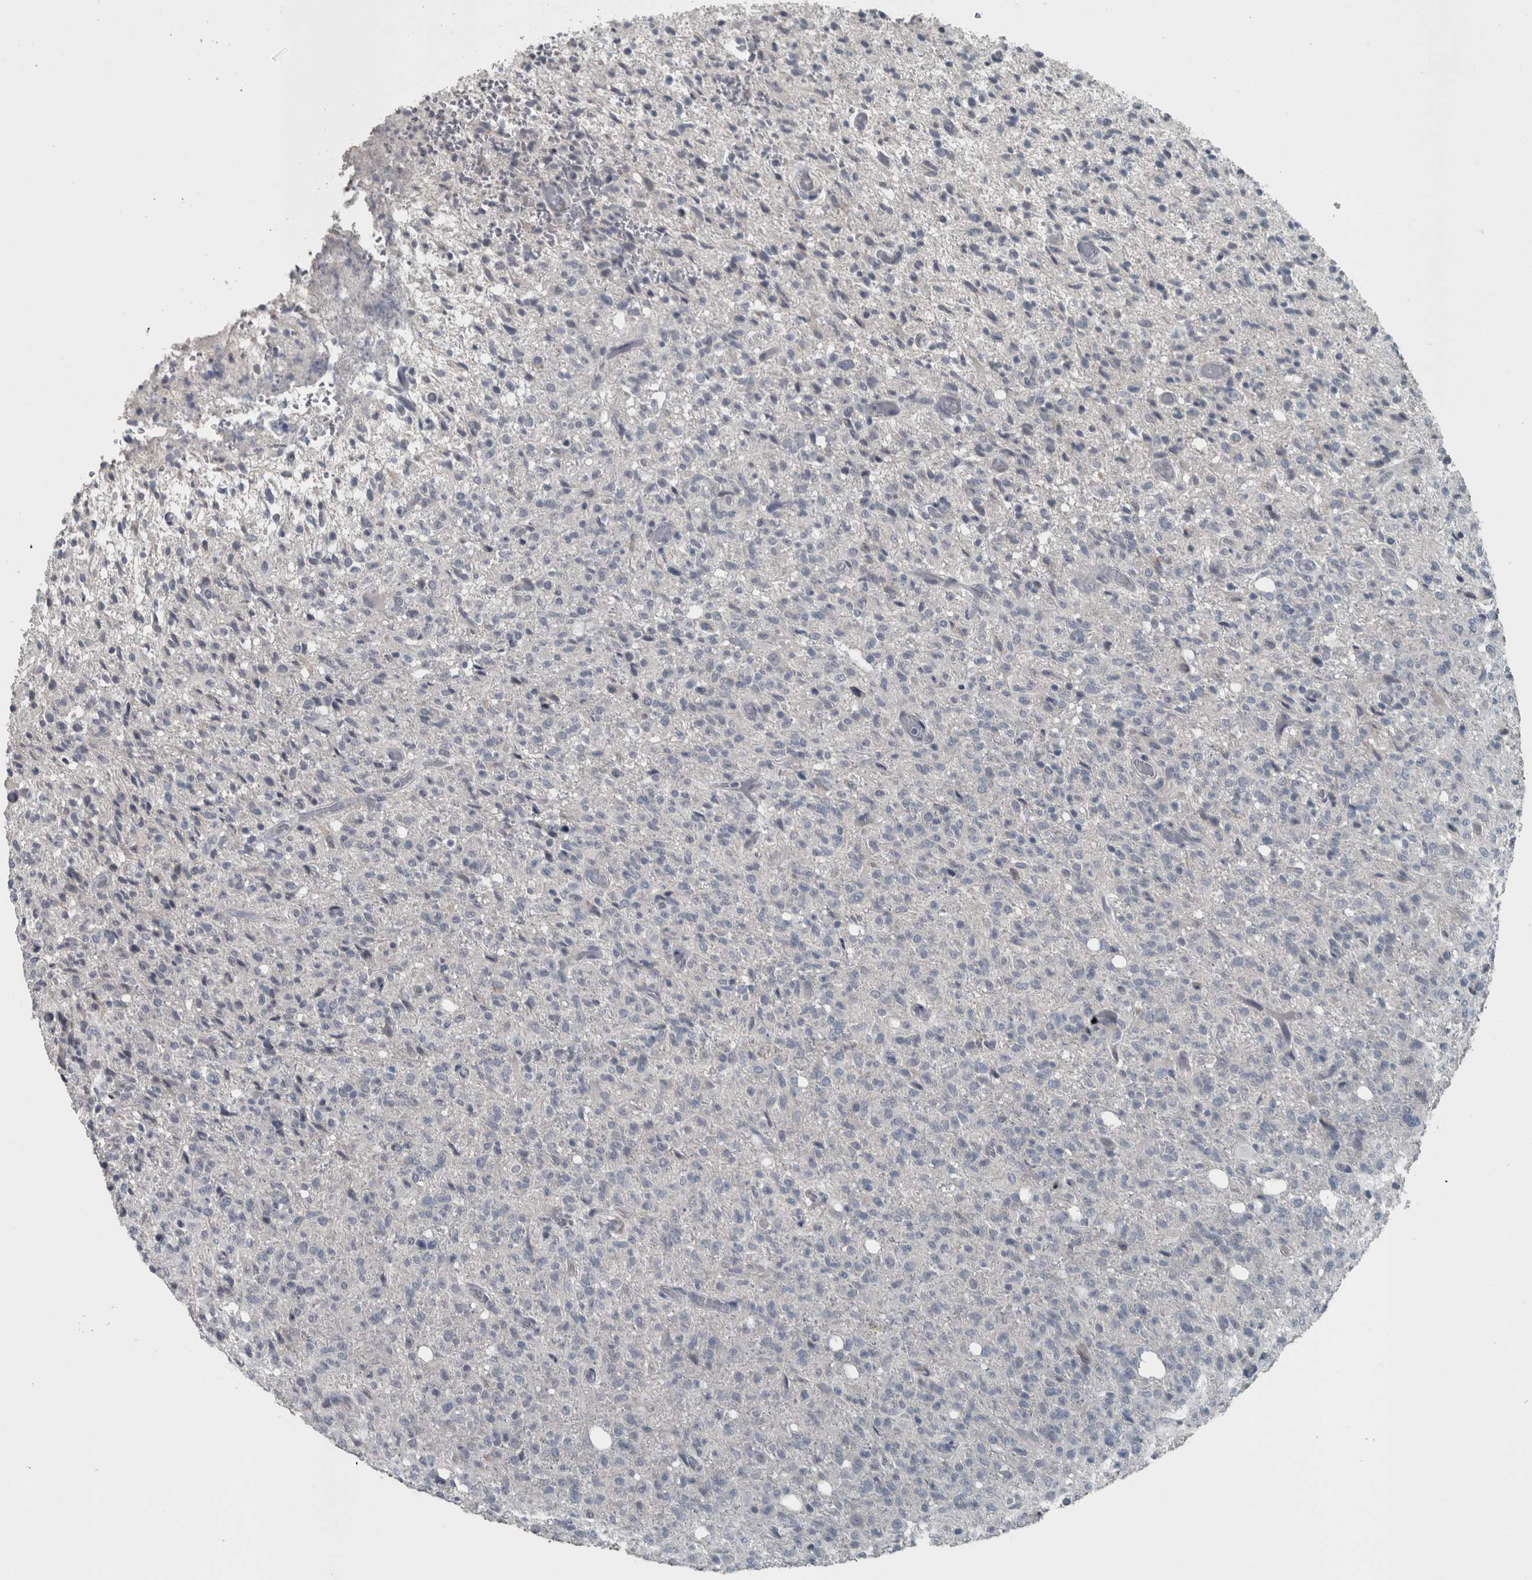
{"staining": {"intensity": "negative", "quantity": "none", "location": "none"}, "tissue": "glioma", "cell_type": "Tumor cells", "image_type": "cancer", "snomed": [{"axis": "morphology", "description": "Glioma, malignant, High grade"}, {"axis": "topography", "description": "Brain"}], "caption": "An IHC photomicrograph of malignant glioma (high-grade) is shown. There is no staining in tumor cells of malignant glioma (high-grade). The staining is performed using DAB brown chromogen with nuclei counter-stained in using hematoxylin.", "gene": "KRT20", "patient": {"sex": "female", "age": 57}}